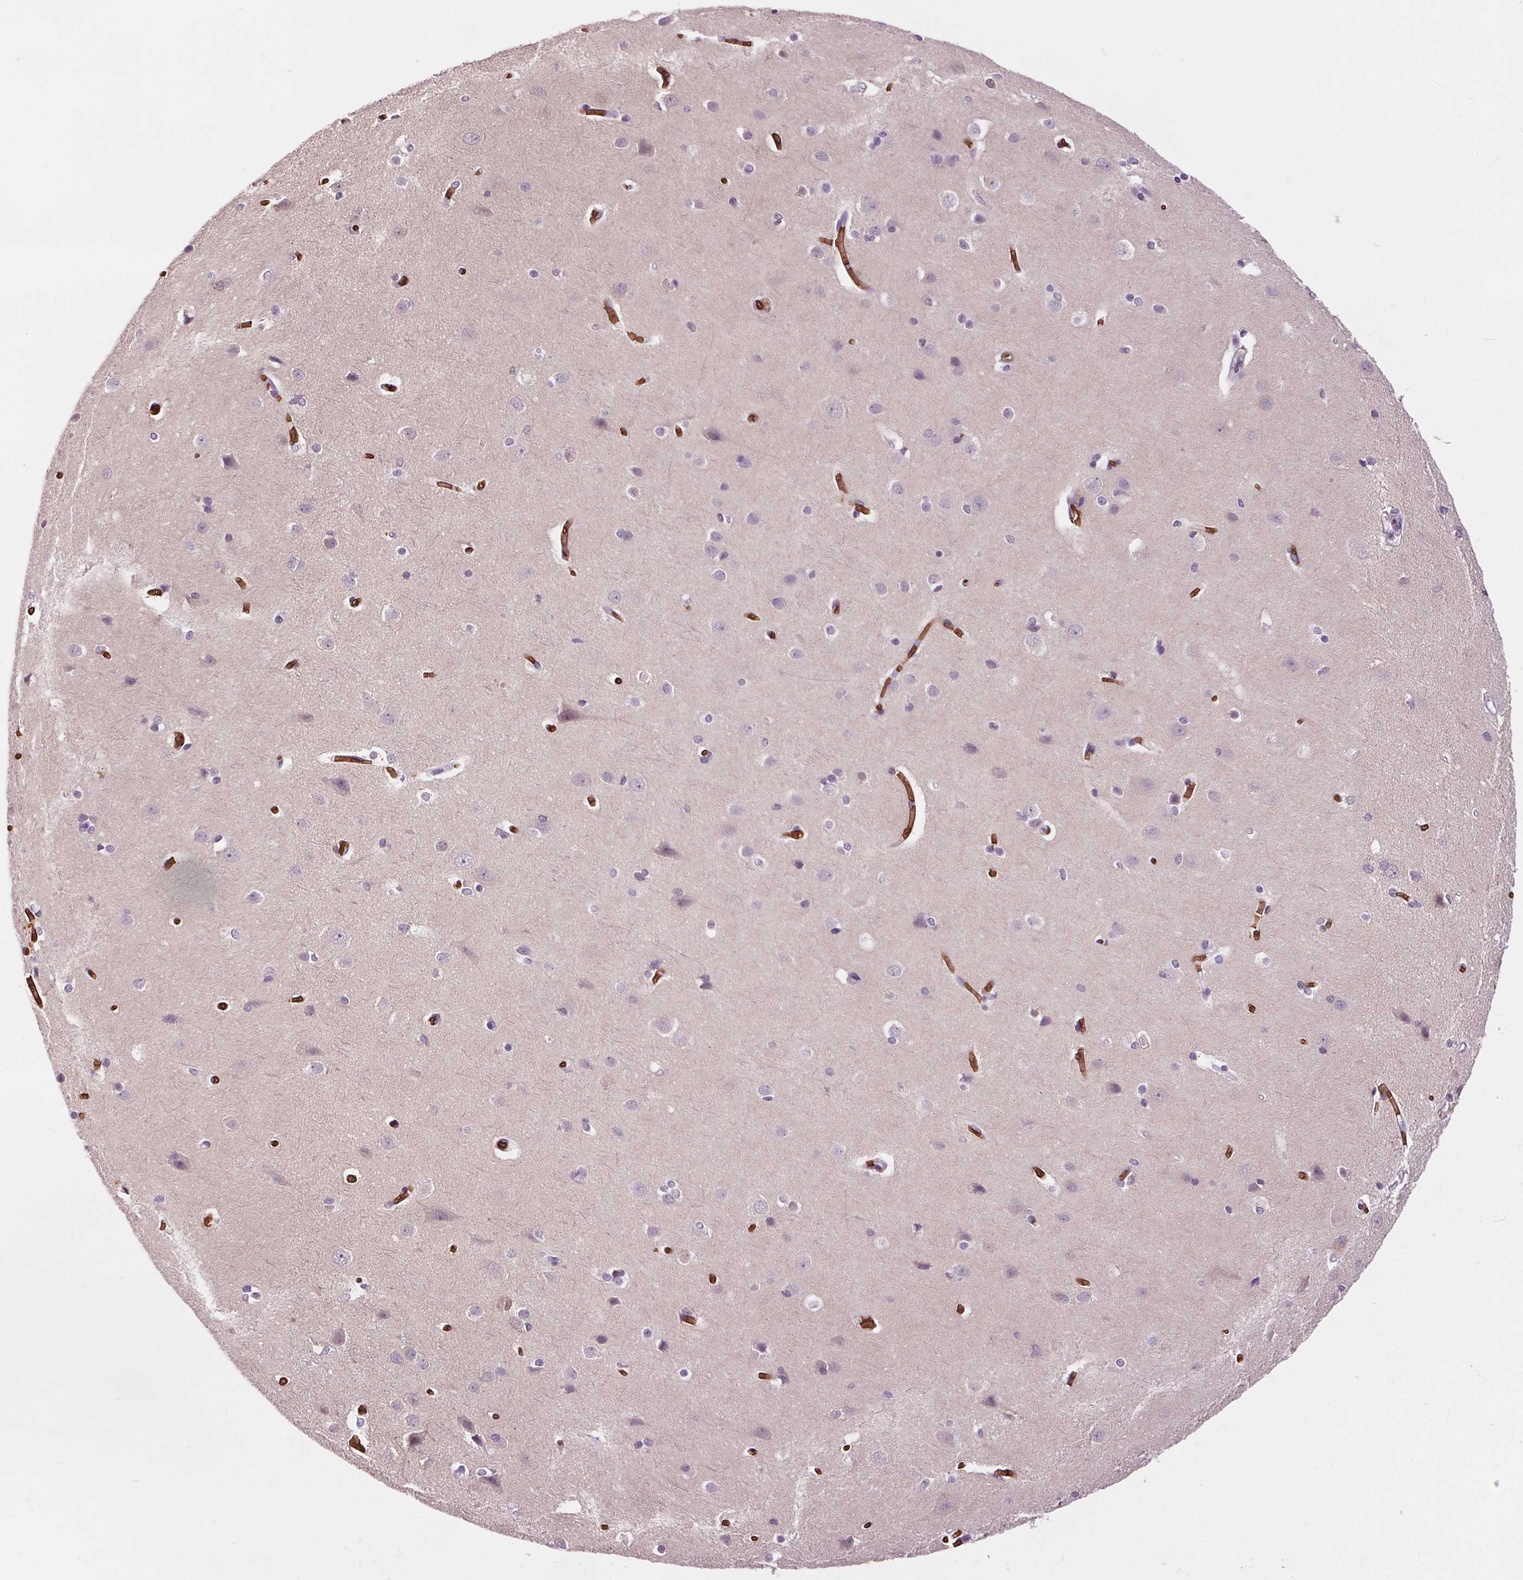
{"staining": {"intensity": "negative", "quantity": "none", "location": "none"}, "tissue": "cerebral cortex", "cell_type": "Endothelial cells", "image_type": "normal", "snomed": [{"axis": "morphology", "description": "Normal tissue, NOS"}, {"axis": "topography", "description": "Cerebral cortex"}], "caption": "The micrograph demonstrates no staining of endothelial cells in normal cerebral cortex.", "gene": "SLC4A1", "patient": {"sex": "male", "age": 37}}